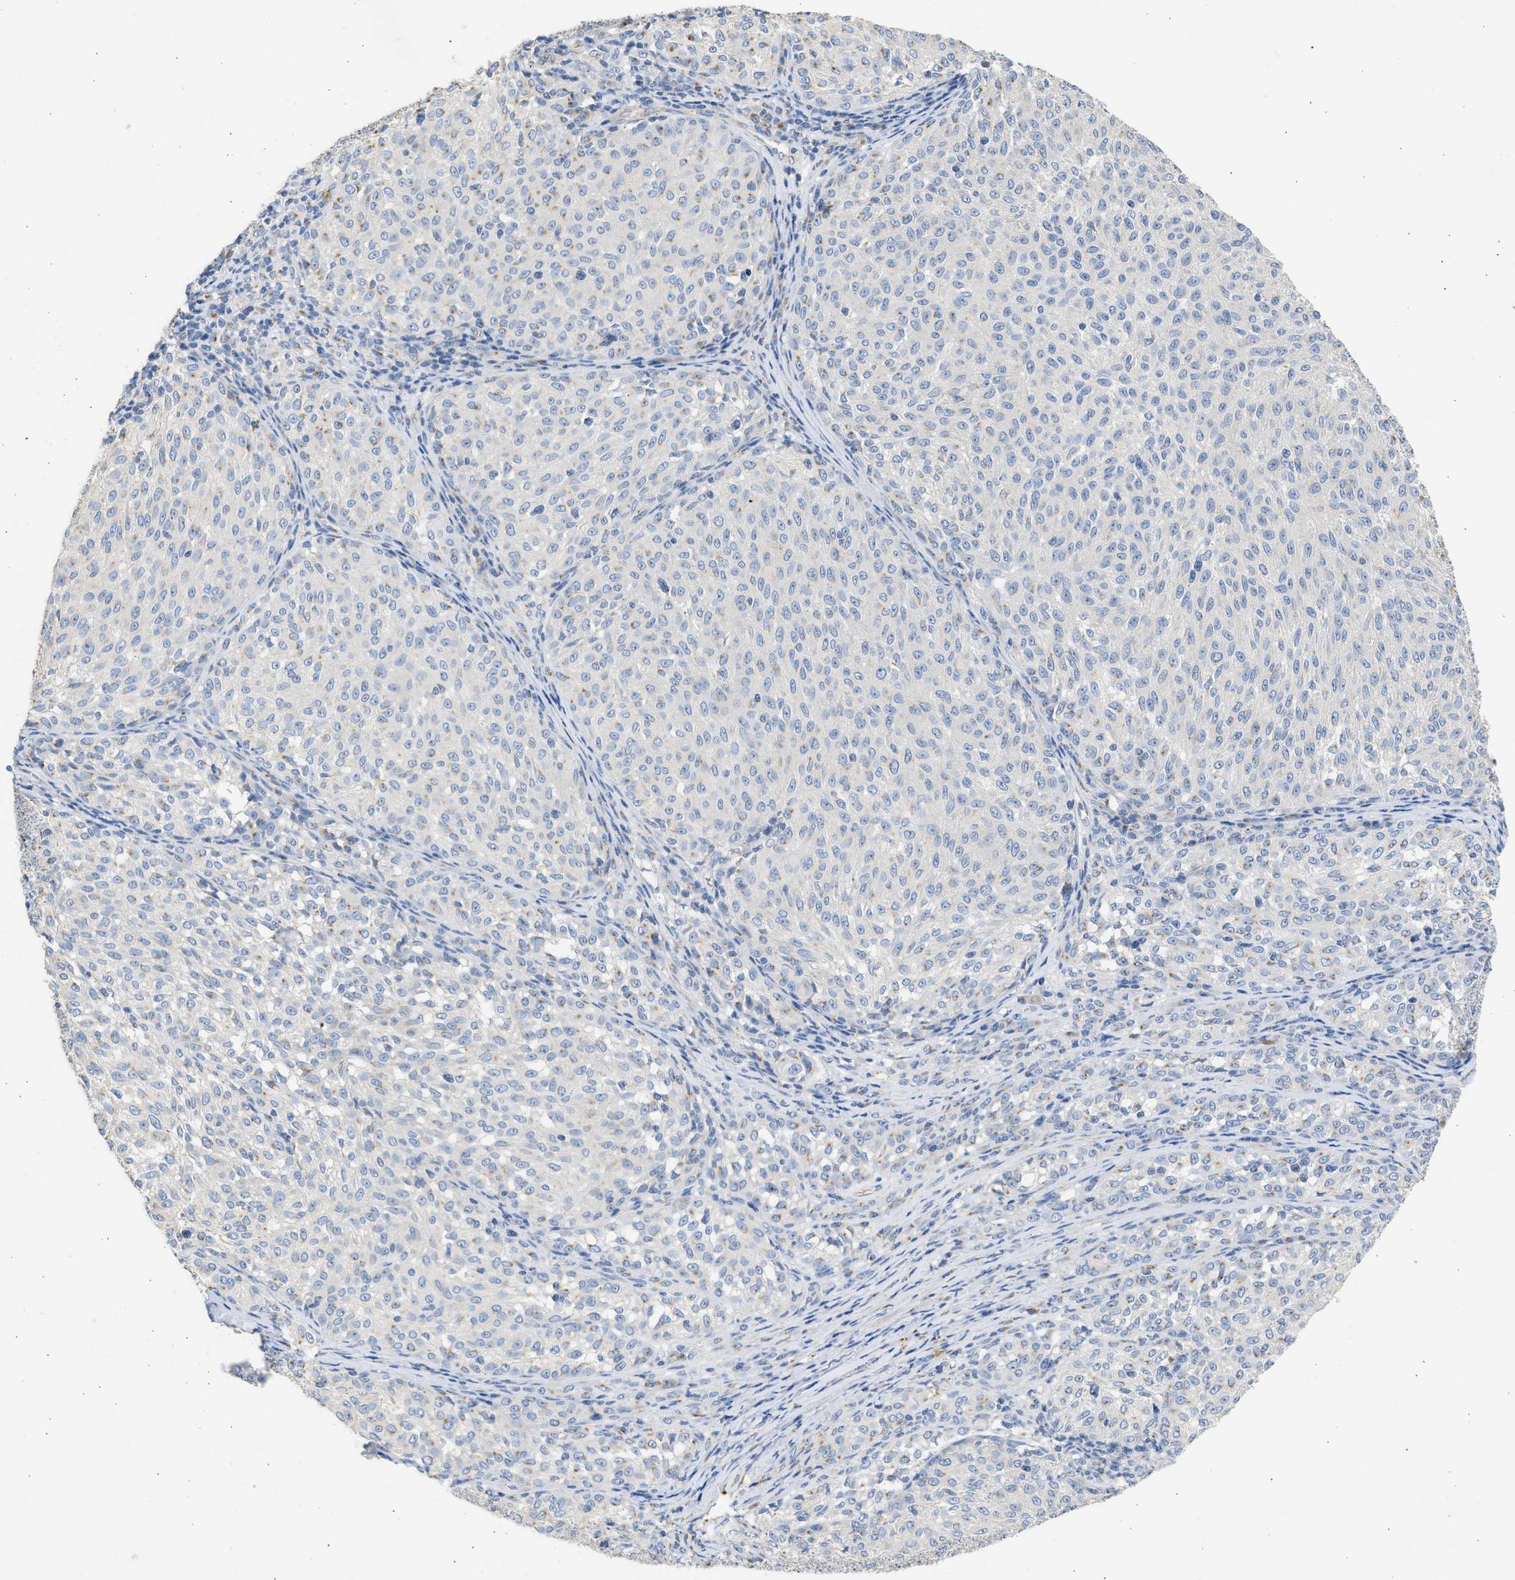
{"staining": {"intensity": "weak", "quantity": "25%-75%", "location": "cytoplasmic/membranous"}, "tissue": "melanoma", "cell_type": "Tumor cells", "image_type": "cancer", "snomed": [{"axis": "morphology", "description": "Malignant melanoma, NOS"}, {"axis": "topography", "description": "Skin"}], "caption": "This is an image of IHC staining of melanoma, which shows weak expression in the cytoplasmic/membranous of tumor cells.", "gene": "IPO8", "patient": {"sex": "female", "age": 72}}